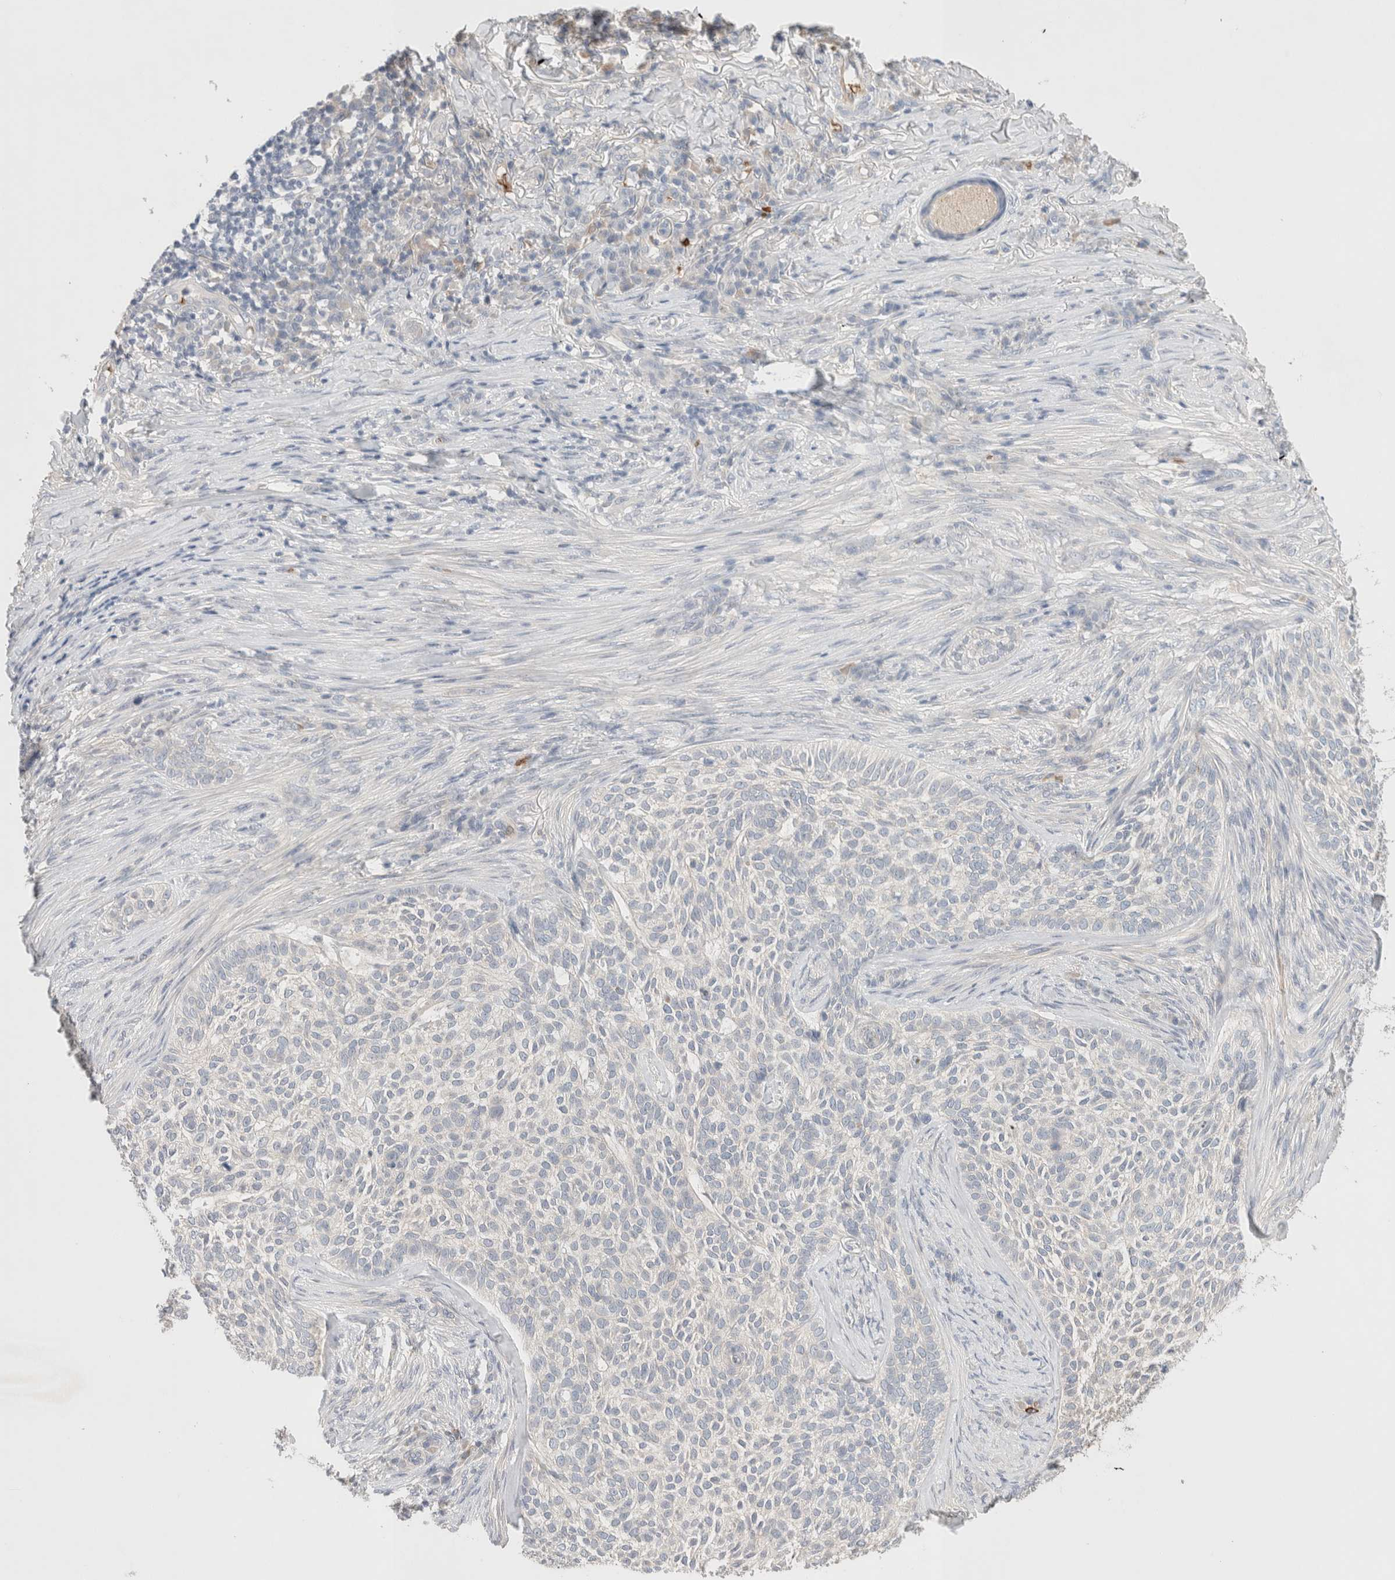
{"staining": {"intensity": "negative", "quantity": "none", "location": "none"}, "tissue": "skin cancer", "cell_type": "Tumor cells", "image_type": "cancer", "snomed": [{"axis": "morphology", "description": "Basal cell carcinoma"}, {"axis": "topography", "description": "Skin"}], "caption": "Immunohistochemistry micrograph of neoplastic tissue: skin basal cell carcinoma stained with DAB exhibits no significant protein expression in tumor cells.", "gene": "MST1", "patient": {"sex": "female", "age": 64}}